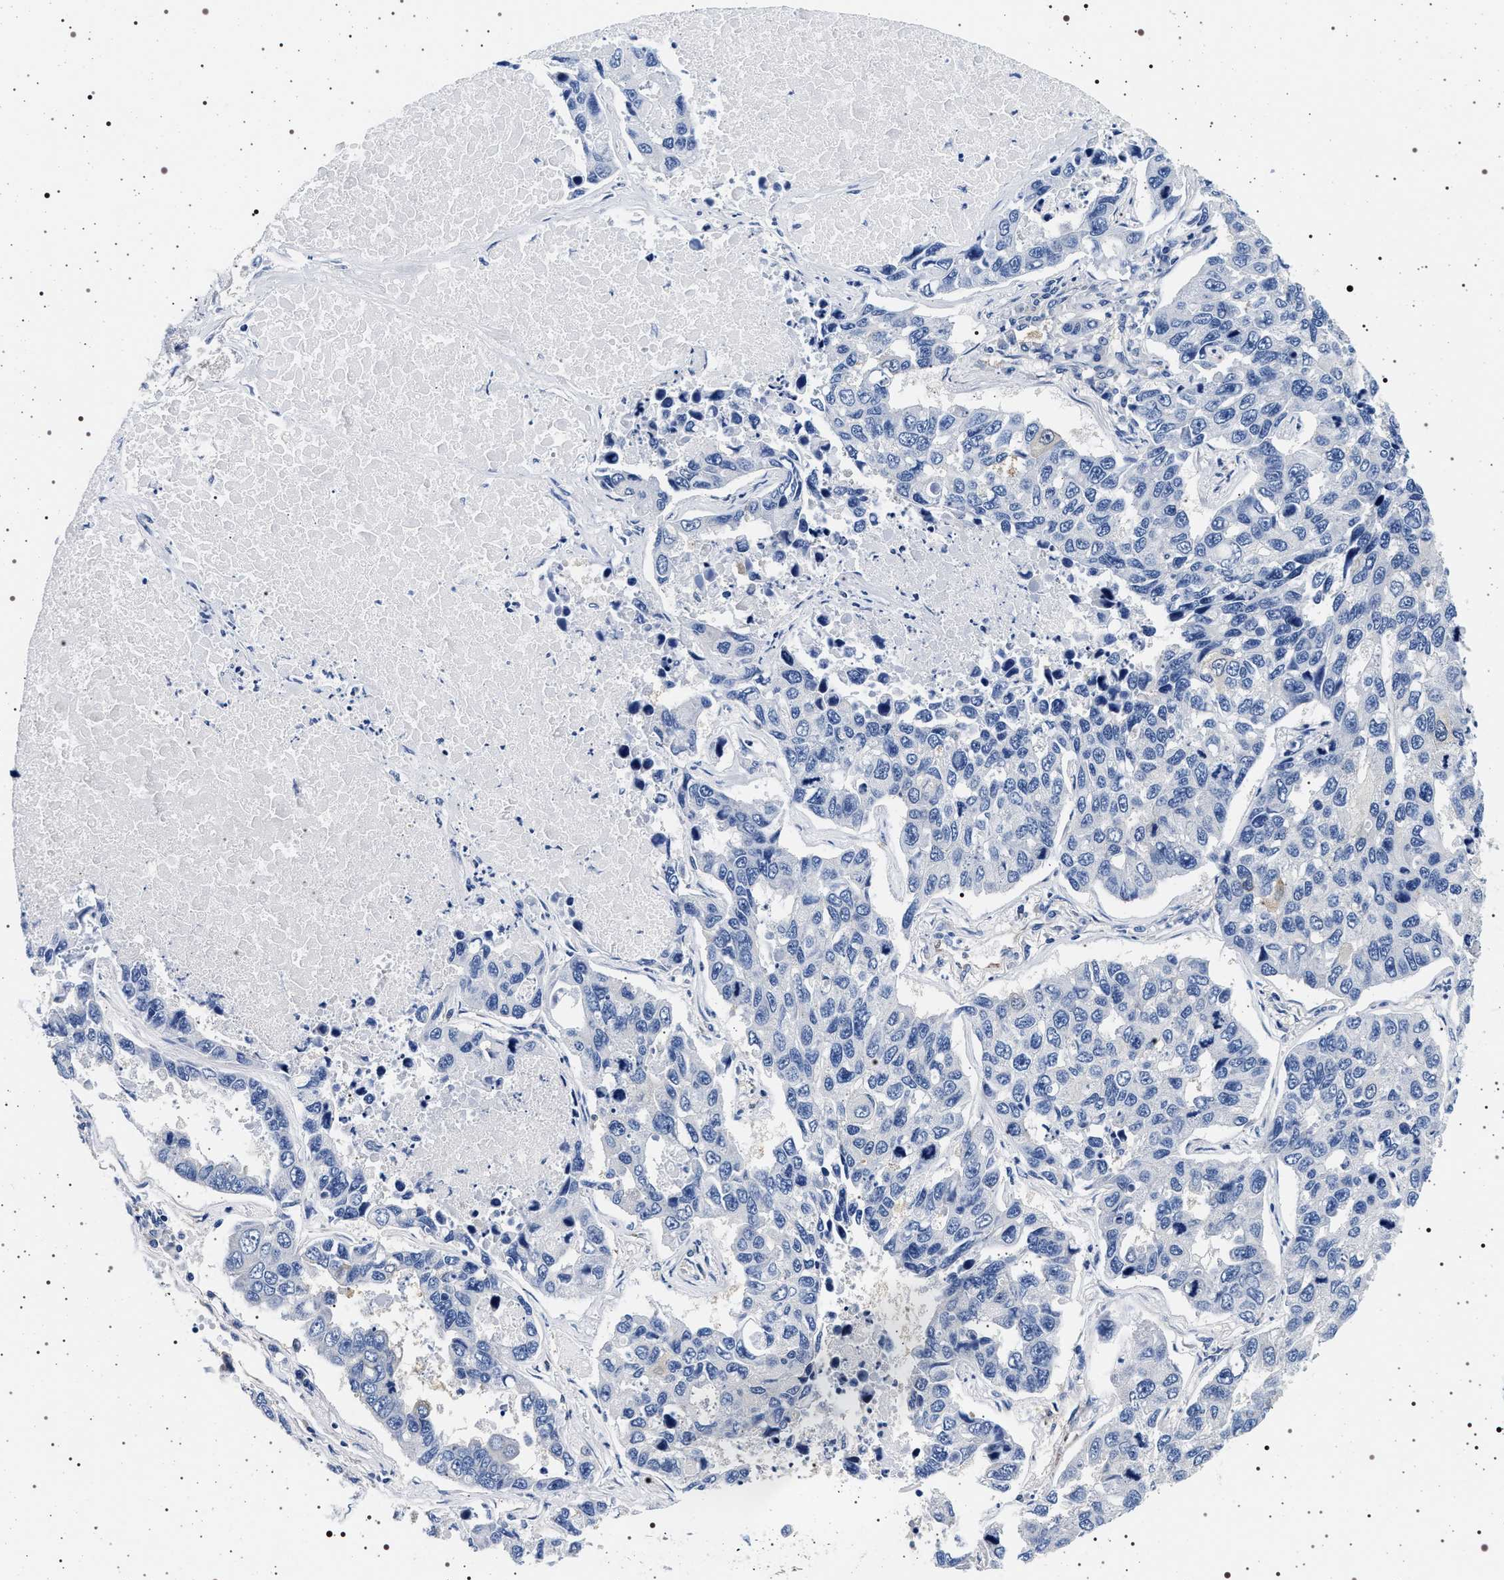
{"staining": {"intensity": "negative", "quantity": "none", "location": "none"}, "tissue": "lung cancer", "cell_type": "Tumor cells", "image_type": "cancer", "snomed": [{"axis": "morphology", "description": "Adenocarcinoma, NOS"}, {"axis": "topography", "description": "Lung"}], "caption": "Tumor cells show no significant staining in adenocarcinoma (lung). (Stains: DAB IHC with hematoxylin counter stain, Microscopy: brightfield microscopy at high magnification).", "gene": "HSD17B1", "patient": {"sex": "male", "age": 64}}